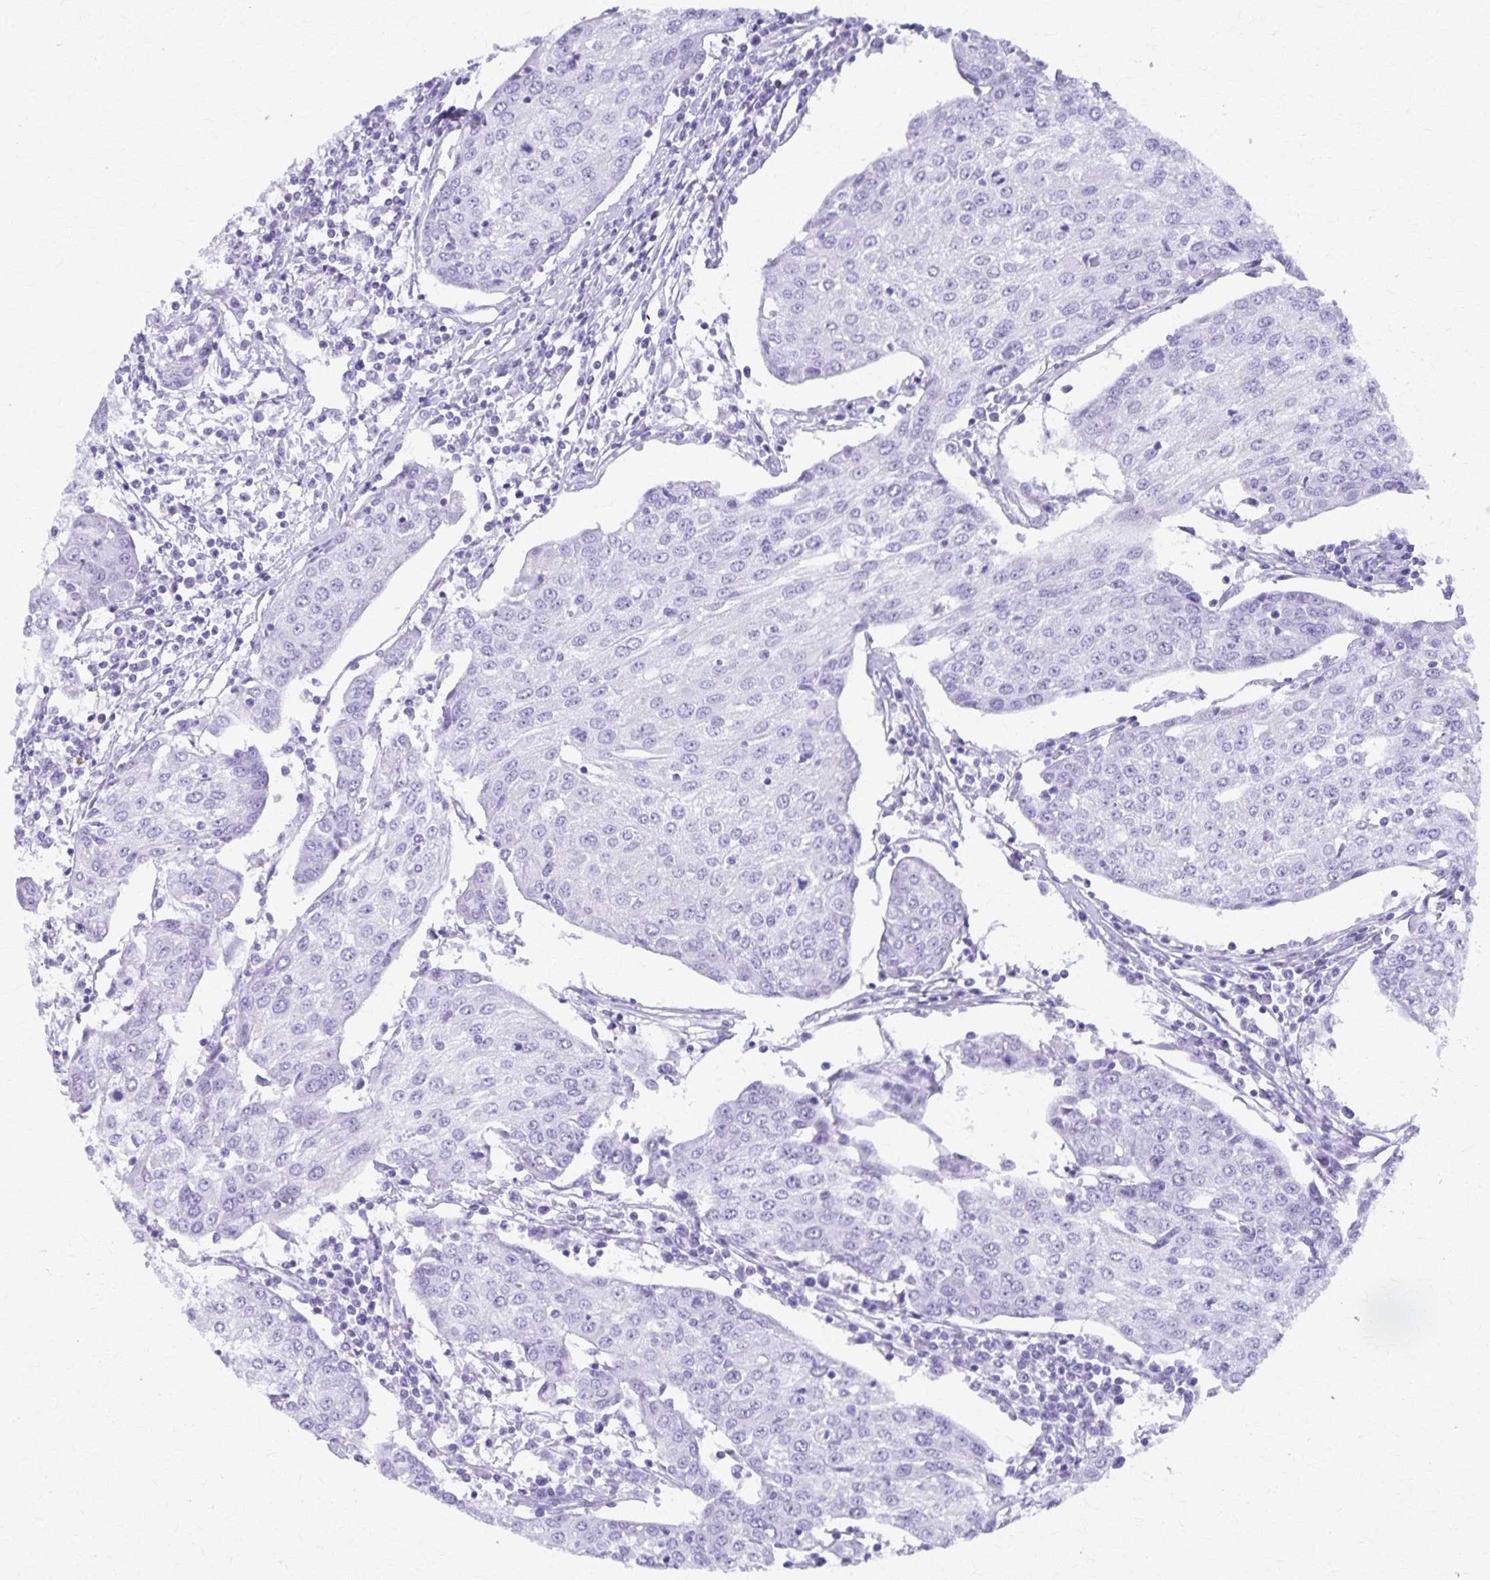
{"staining": {"intensity": "negative", "quantity": "none", "location": "none"}, "tissue": "urothelial cancer", "cell_type": "Tumor cells", "image_type": "cancer", "snomed": [{"axis": "morphology", "description": "Urothelial carcinoma, High grade"}, {"axis": "topography", "description": "Urinary bladder"}], "caption": "Protein analysis of urothelial cancer reveals no significant staining in tumor cells.", "gene": "DEFA5", "patient": {"sex": "female", "age": 85}}